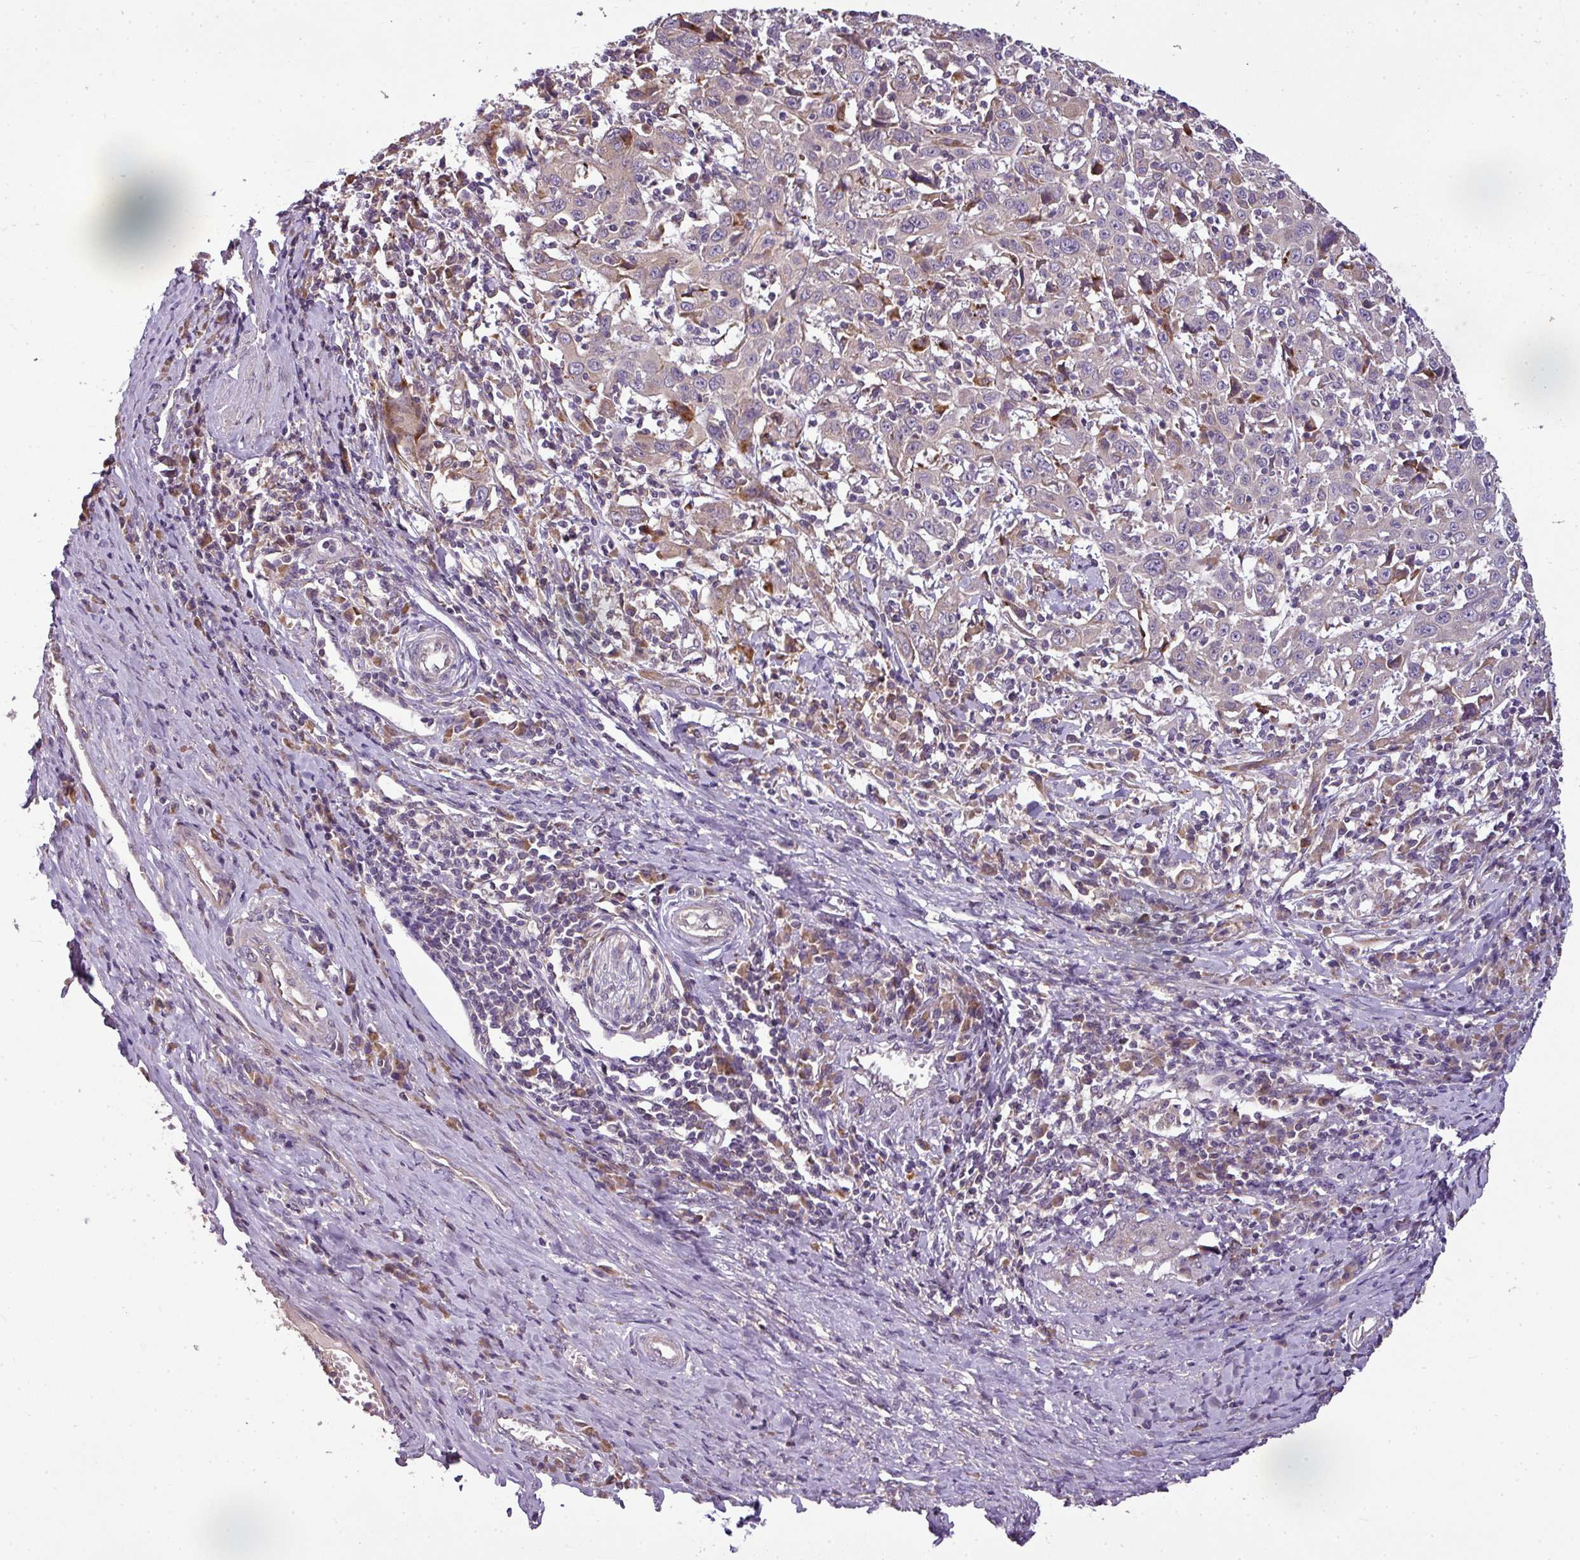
{"staining": {"intensity": "negative", "quantity": "none", "location": "none"}, "tissue": "cervical cancer", "cell_type": "Tumor cells", "image_type": "cancer", "snomed": [{"axis": "morphology", "description": "Squamous cell carcinoma, NOS"}, {"axis": "topography", "description": "Cervix"}], "caption": "The image displays no staining of tumor cells in squamous cell carcinoma (cervical).", "gene": "SPCS3", "patient": {"sex": "female", "age": 46}}